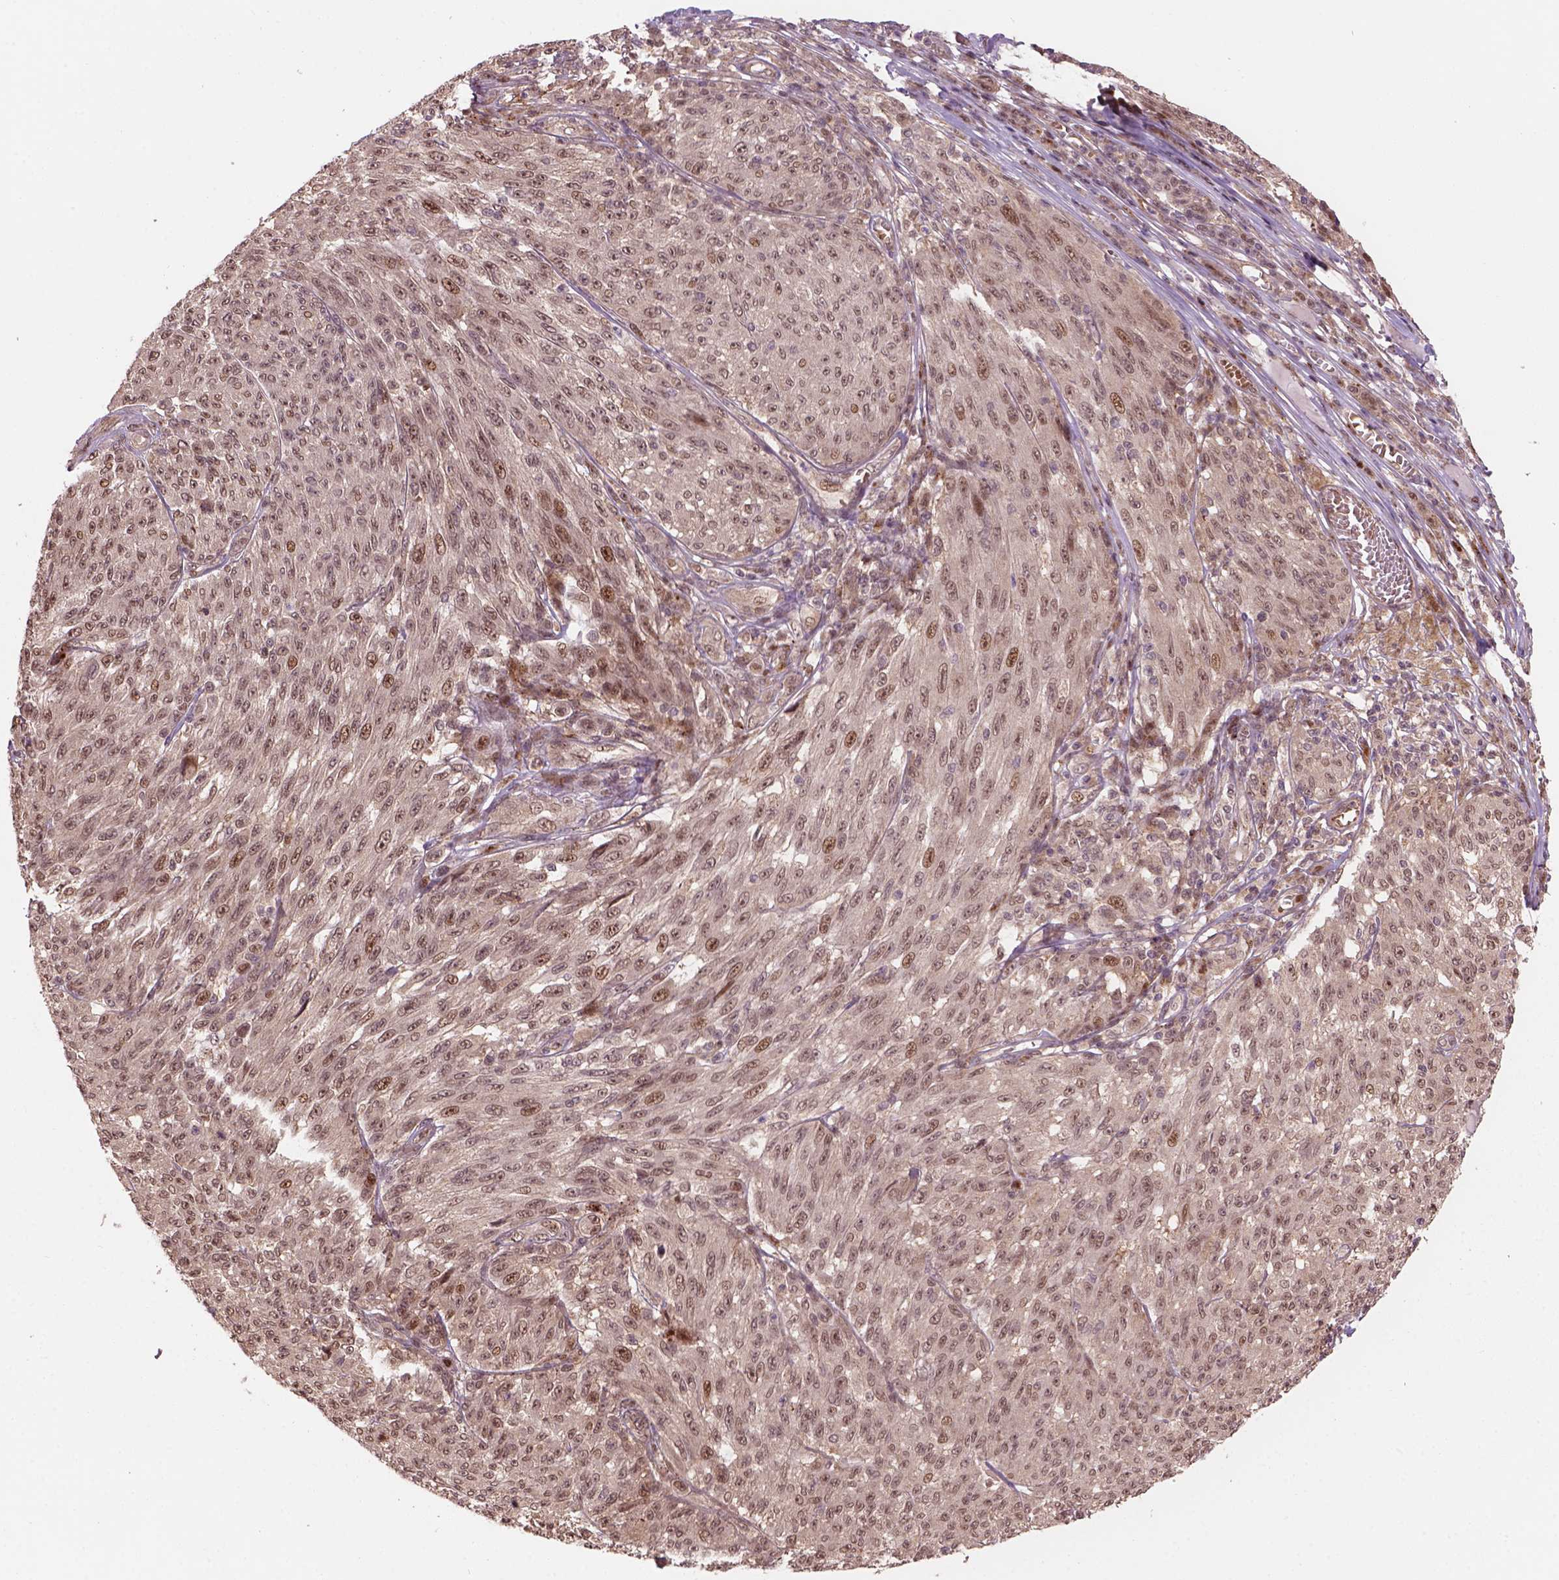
{"staining": {"intensity": "moderate", "quantity": "<25%", "location": "cytoplasmic/membranous,nuclear"}, "tissue": "melanoma", "cell_type": "Tumor cells", "image_type": "cancer", "snomed": [{"axis": "morphology", "description": "Malignant melanoma, NOS"}, {"axis": "topography", "description": "Skin"}], "caption": "The photomicrograph demonstrates staining of melanoma, revealing moderate cytoplasmic/membranous and nuclear protein expression (brown color) within tumor cells.", "gene": "PSMD11", "patient": {"sex": "male", "age": 85}}